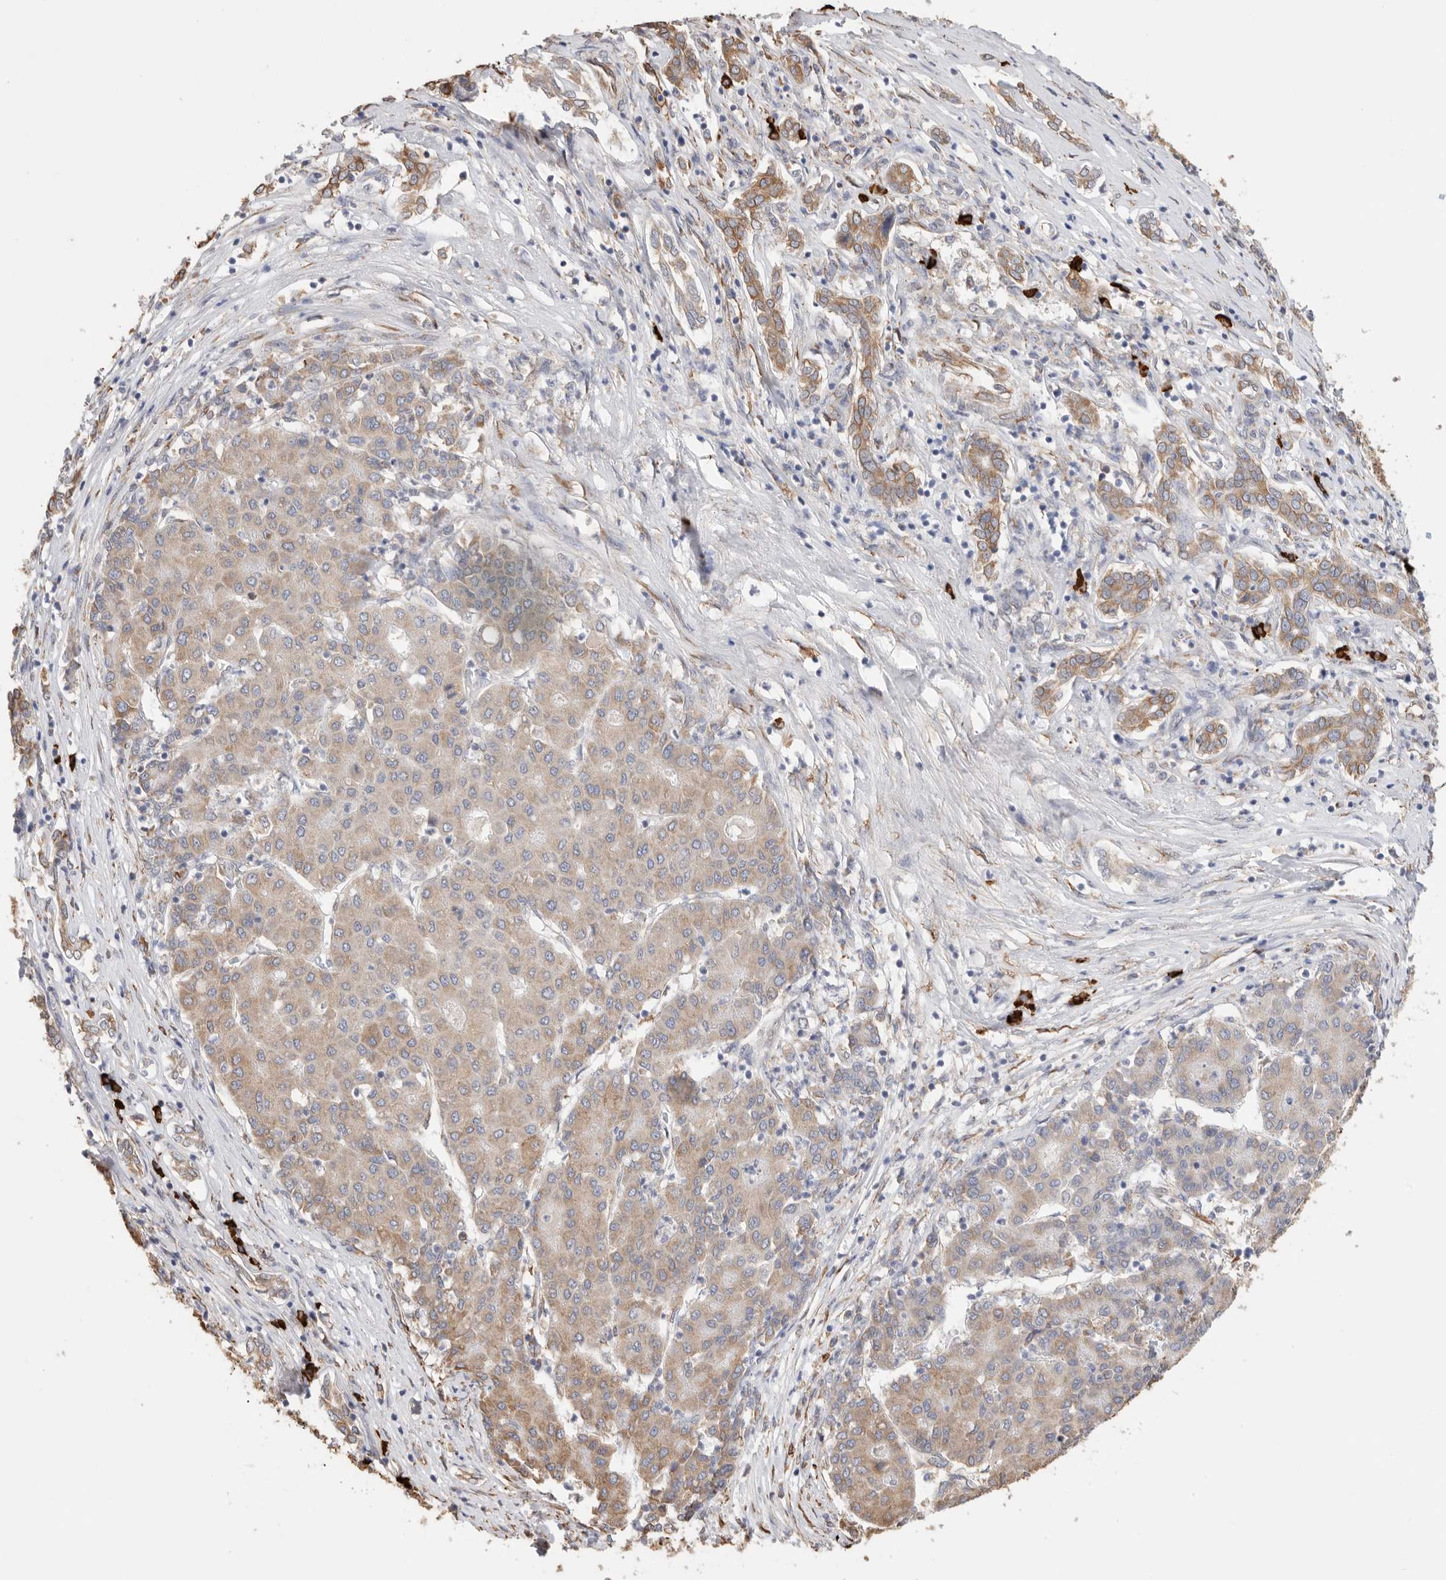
{"staining": {"intensity": "moderate", "quantity": "25%-75%", "location": "cytoplasmic/membranous"}, "tissue": "liver cancer", "cell_type": "Tumor cells", "image_type": "cancer", "snomed": [{"axis": "morphology", "description": "Carcinoma, Hepatocellular, NOS"}, {"axis": "topography", "description": "Liver"}], "caption": "Brown immunohistochemical staining in liver cancer (hepatocellular carcinoma) demonstrates moderate cytoplasmic/membranous expression in about 25%-75% of tumor cells.", "gene": "BLOC1S5", "patient": {"sex": "male", "age": 65}}